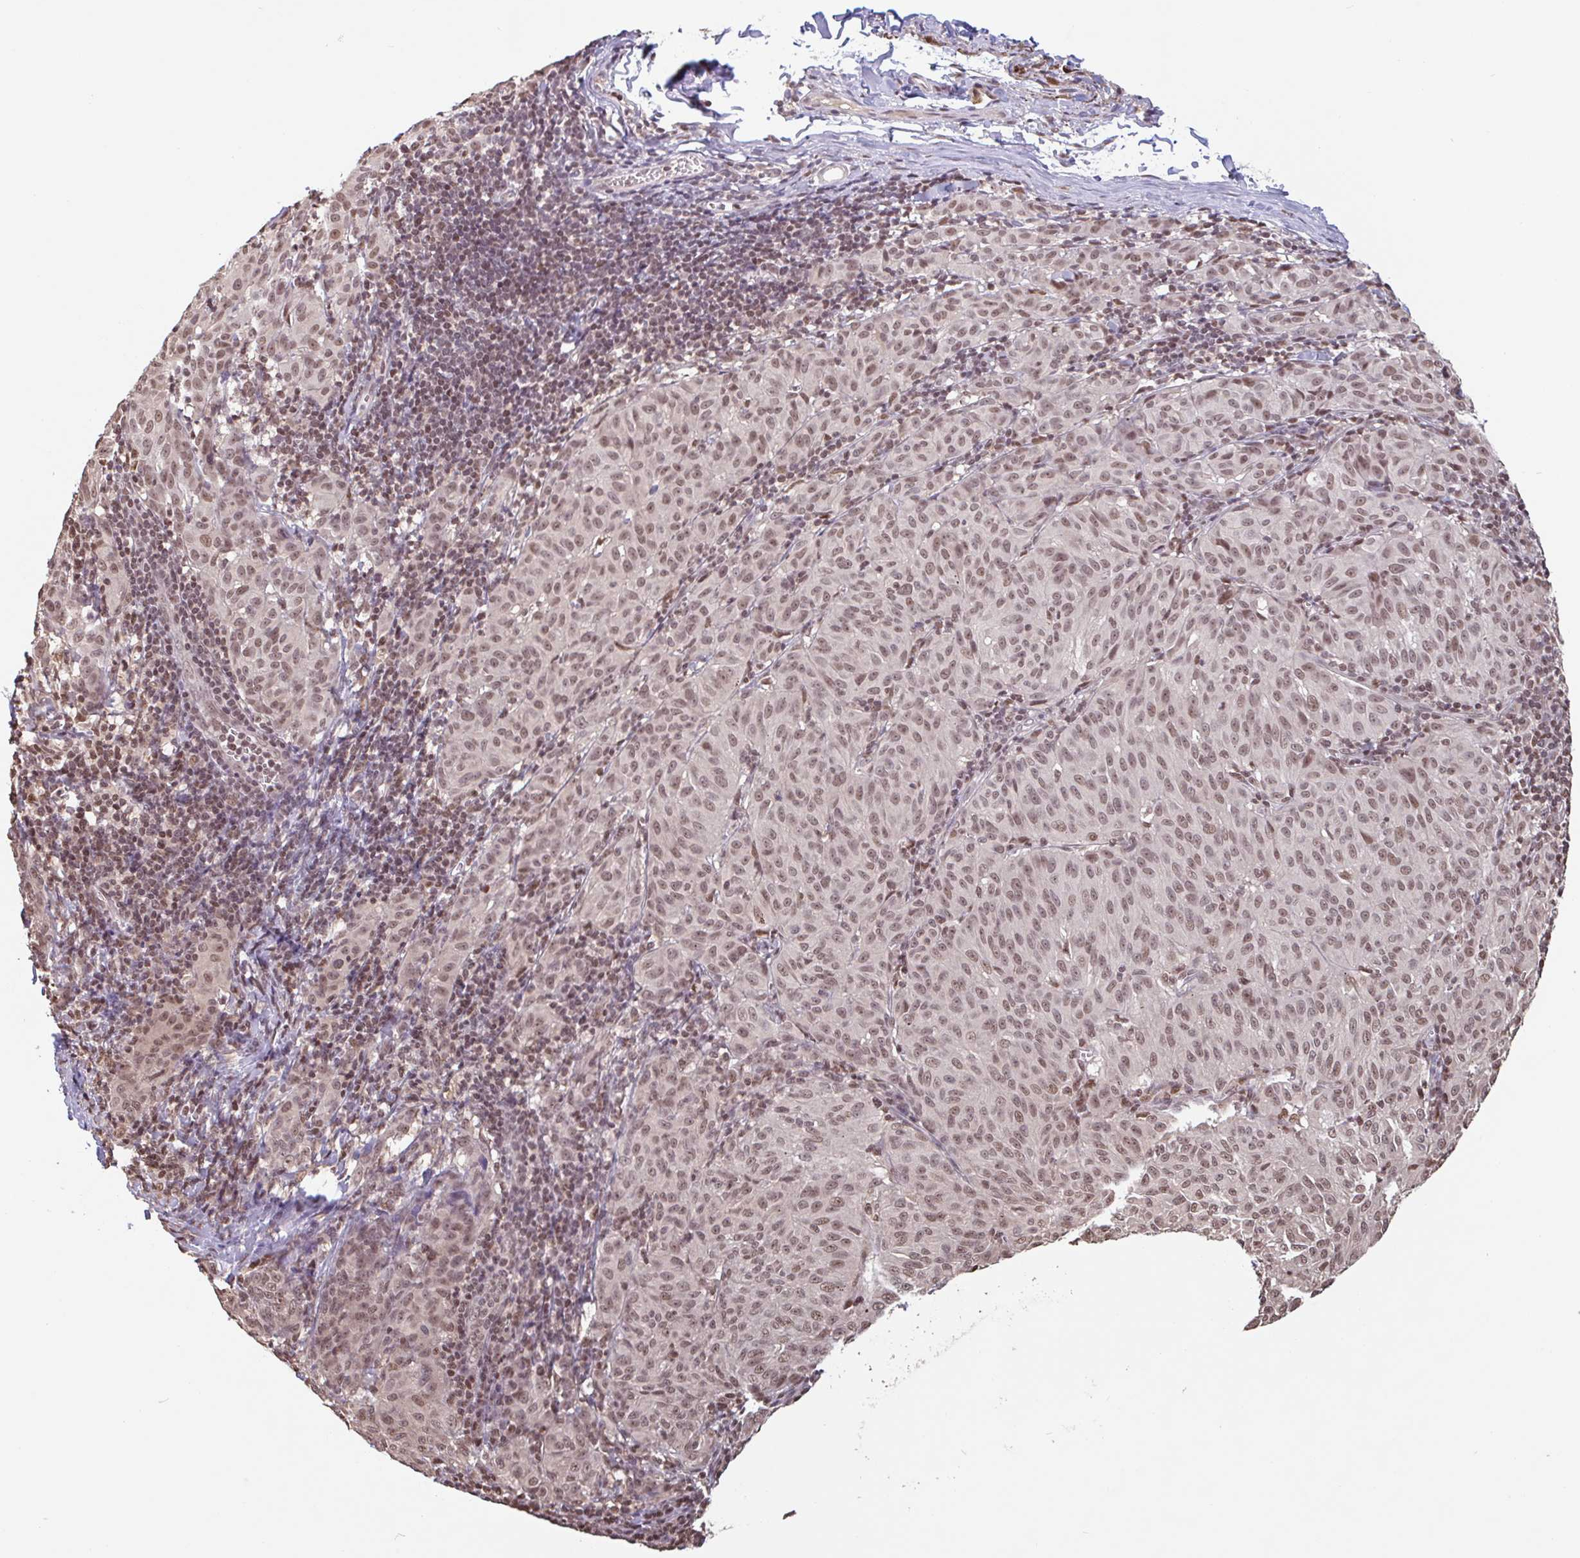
{"staining": {"intensity": "moderate", "quantity": ">75%", "location": "nuclear"}, "tissue": "melanoma", "cell_type": "Tumor cells", "image_type": "cancer", "snomed": [{"axis": "morphology", "description": "Malignant melanoma, NOS"}, {"axis": "topography", "description": "Skin"}], "caption": "About >75% of tumor cells in human melanoma exhibit moderate nuclear protein staining as visualized by brown immunohistochemical staining.", "gene": "DR1", "patient": {"sex": "female", "age": 72}}